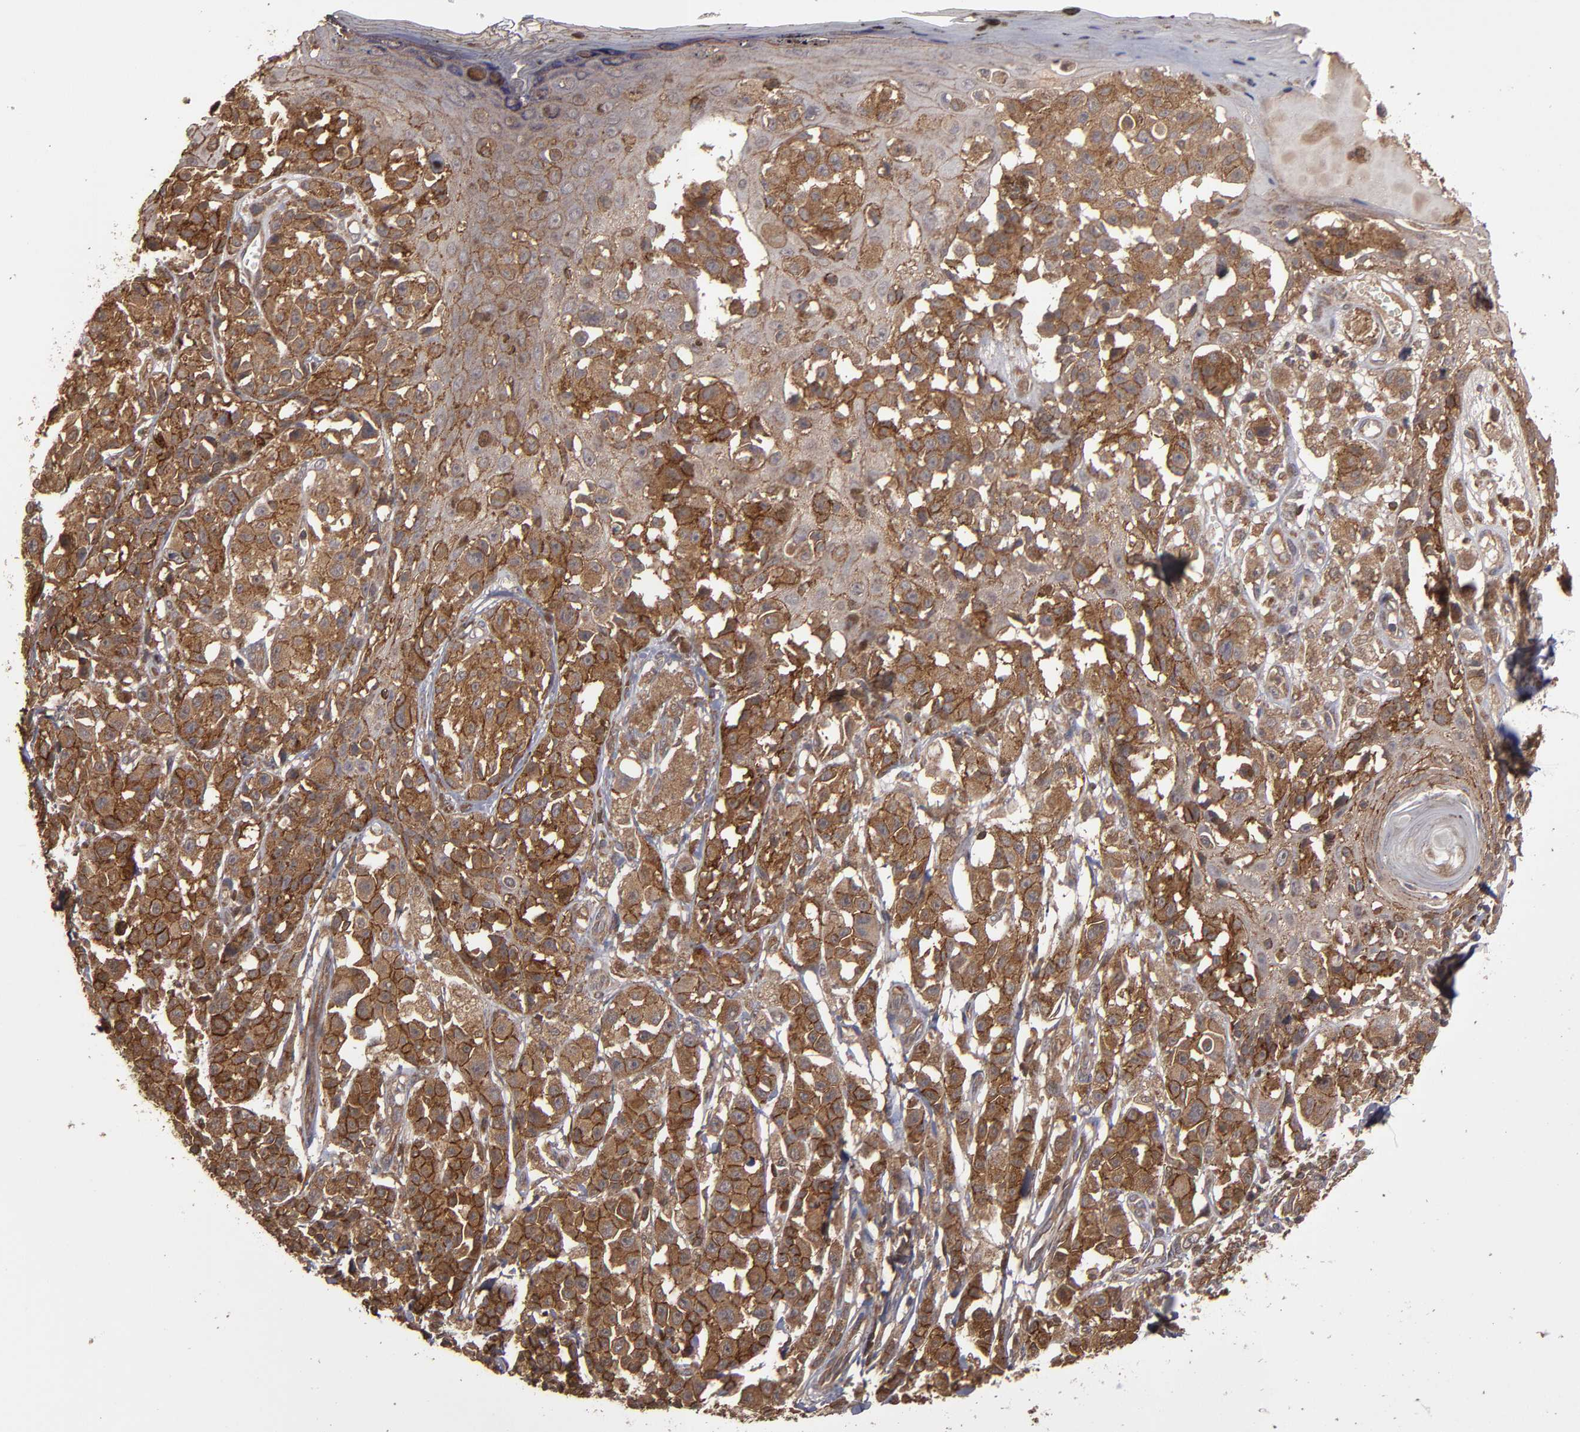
{"staining": {"intensity": "moderate", "quantity": ">75%", "location": "cytoplasmic/membranous"}, "tissue": "melanoma", "cell_type": "Tumor cells", "image_type": "cancer", "snomed": [{"axis": "morphology", "description": "Malignant melanoma, NOS"}, {"axis": "topography", "description": "Skin"}], "caption": "Malignant melanoma tissue displays moderate cytoplasmic/membranous positivity in approximately >75% of tumor cells, visualized by immunohistochemistry. Using DAB (brown) and hematoxylin (blue) stains, captured at high magnification using brightfield microscopy.", "gene": "RPS6KA6", "patient": {"sex": "female", "age": 38}}